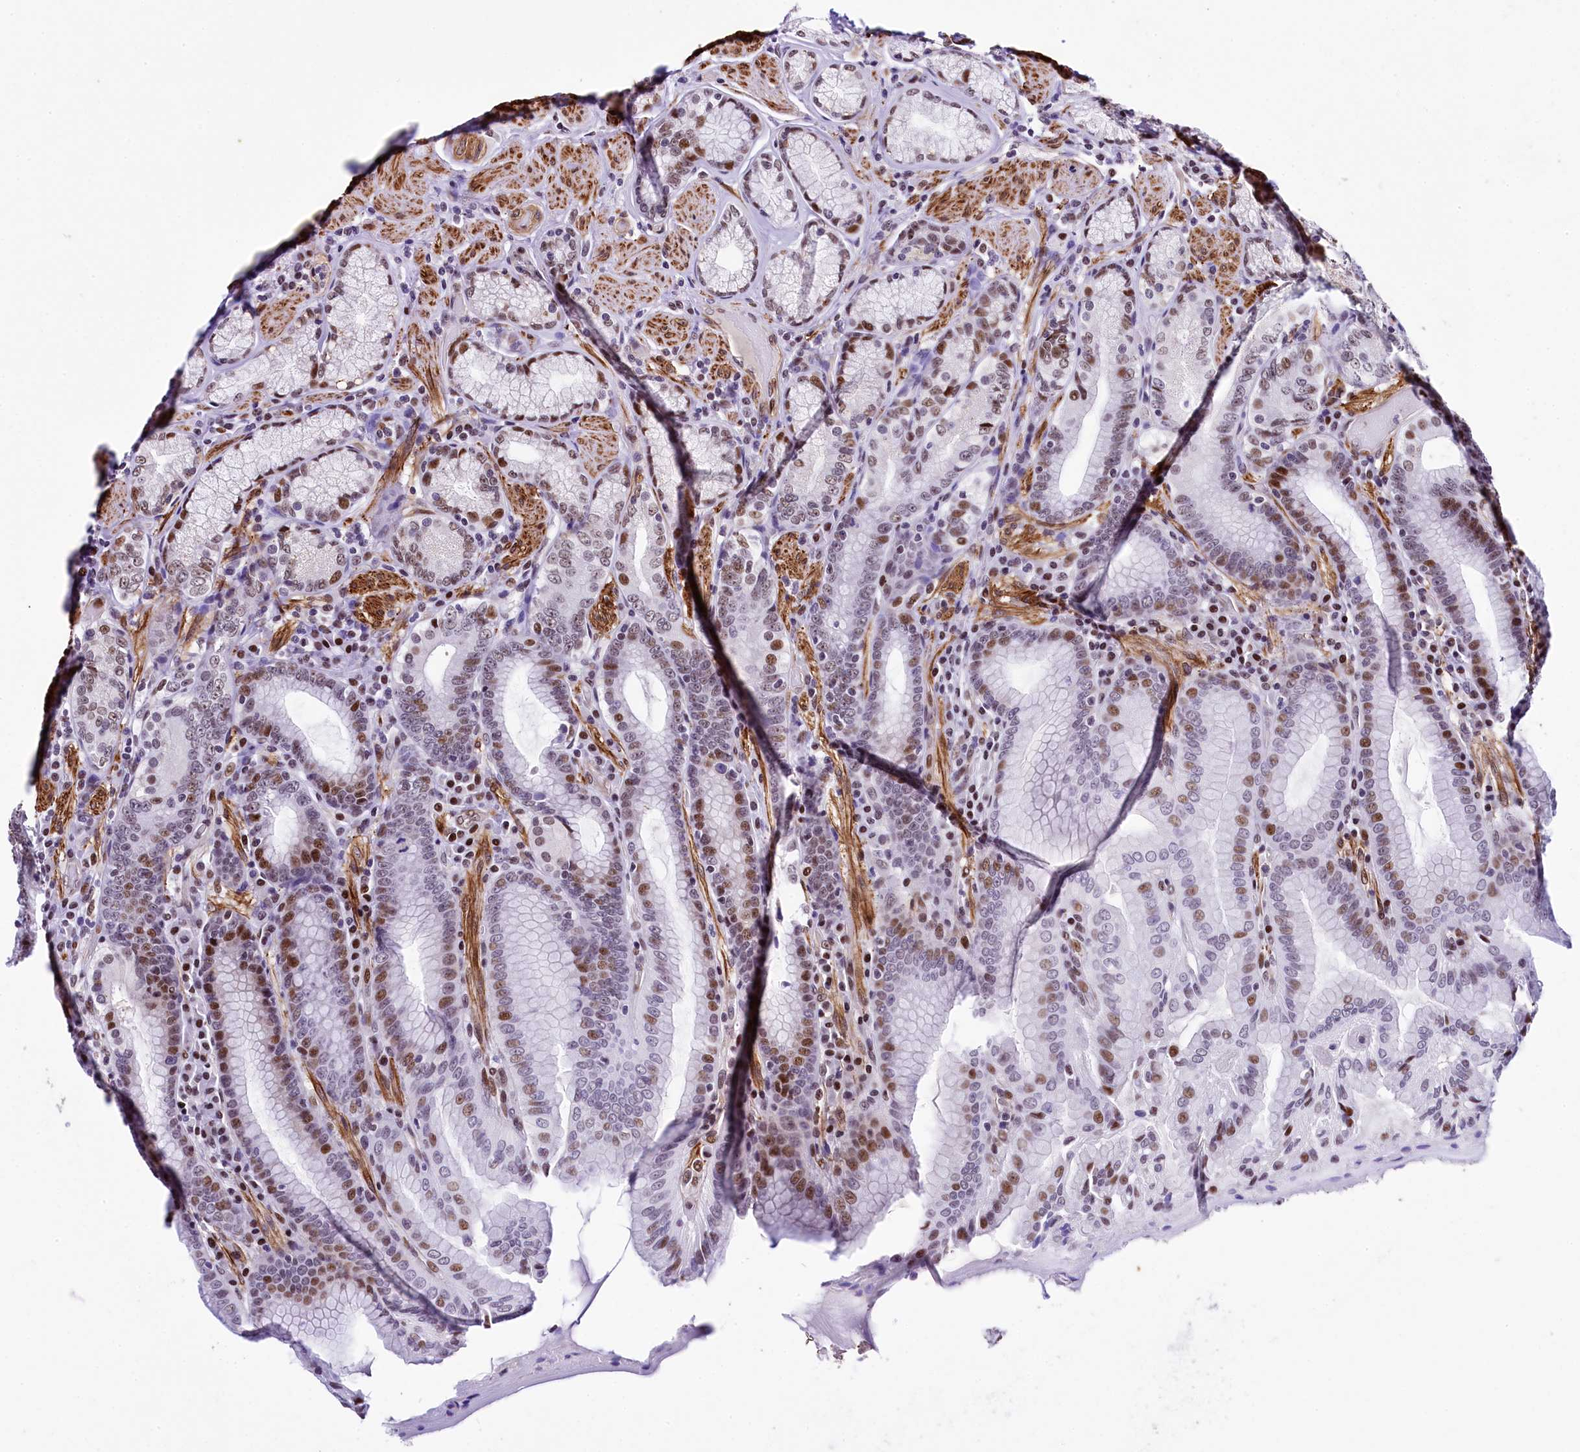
{"staining": {"intensity": "moderate", "quantity": "25%-75%", "location": "nuclear"}, "tissue": "stomach", "cell_type": "Glandular cells", "image_type": "normal", "snomed": [{"axis": "morphology", "description": "Normal tissue, NOS"}, {"axis": "topography", "description": "Stomach, upper"}, {"axis": "topography", "description": "Stomach, lower"}], "caption": "Protein positivity by immunohistochemistry demonstrates moderate nuclear staining in approximately 25%-75% of glandular cells in unremarkable stomach.", "gene": "SAMD10", "patient": {"sex": "female", "age": 76}}